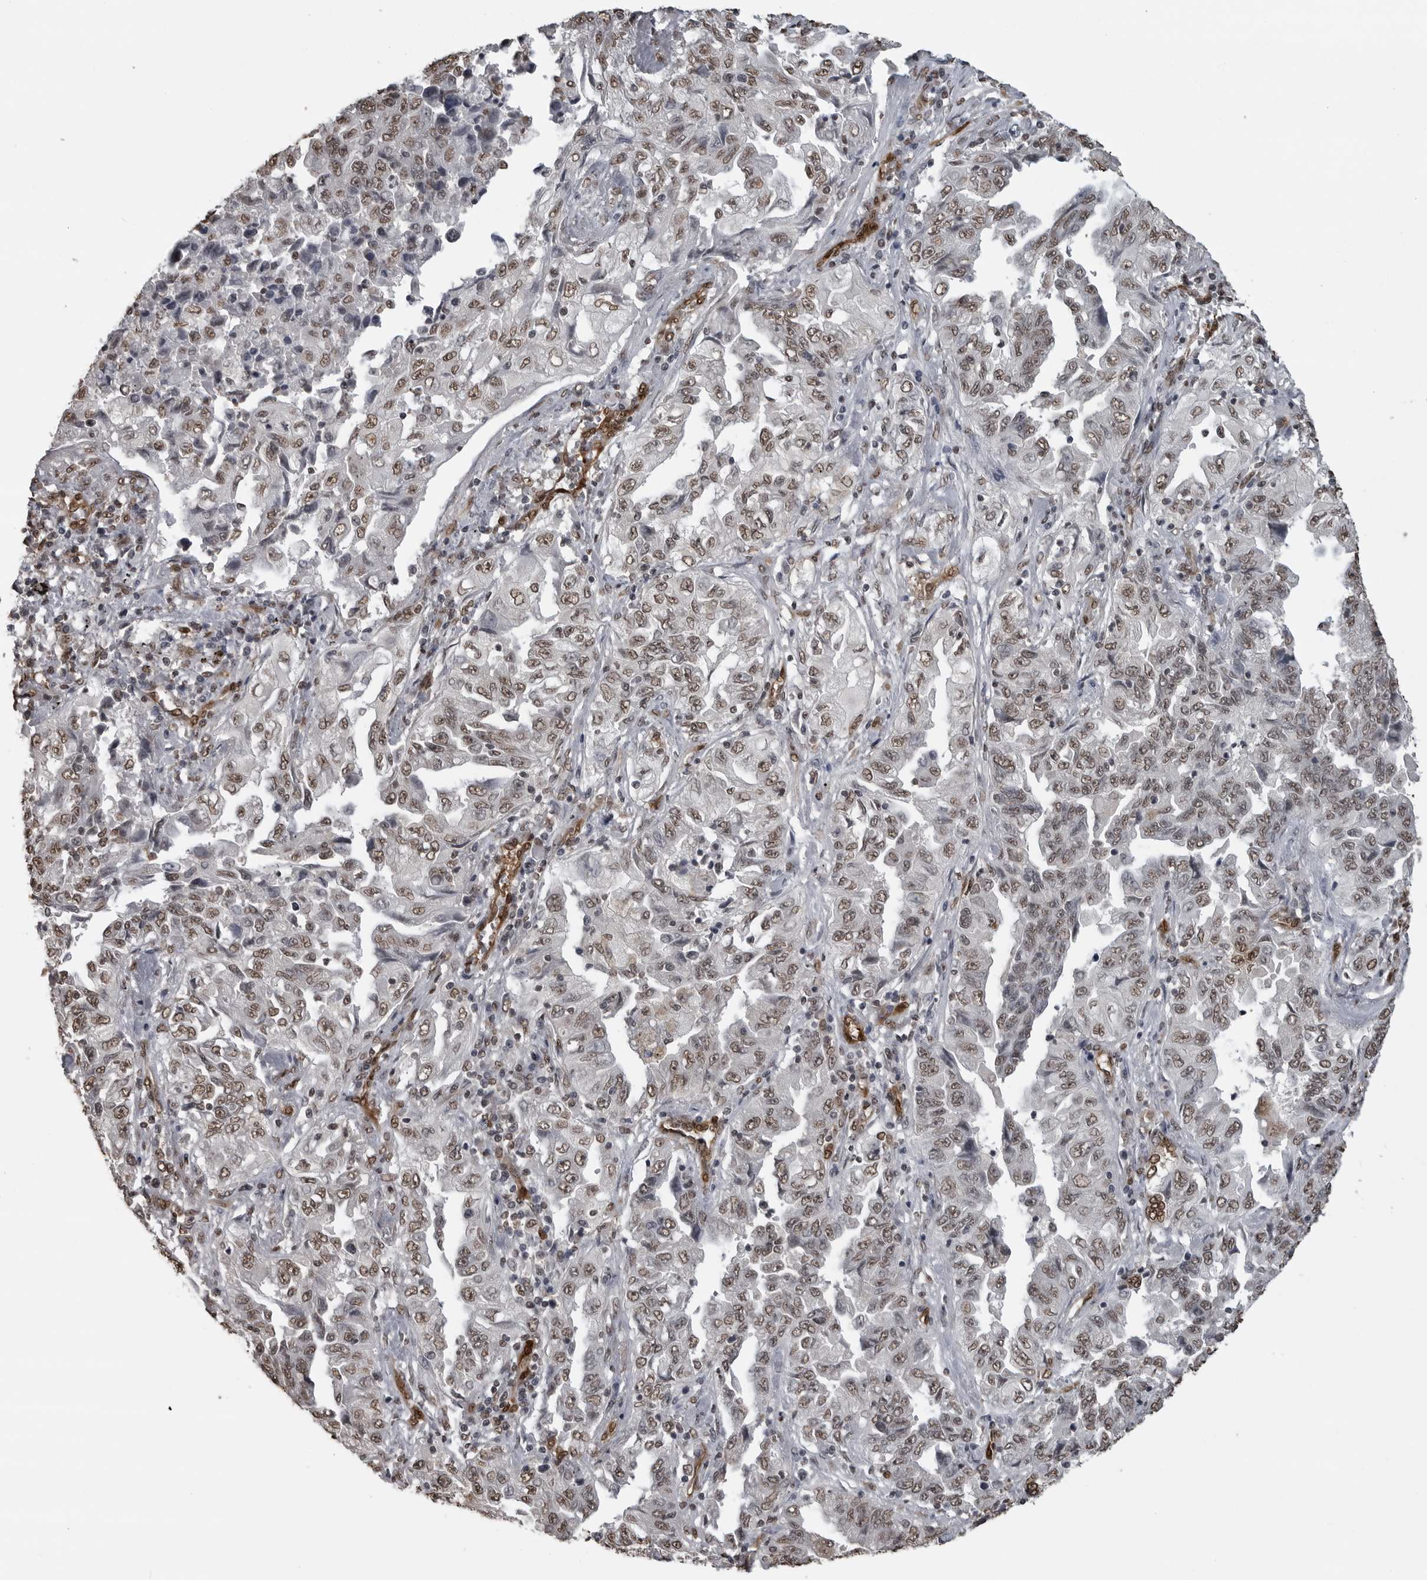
{"staining": {"intensity": "weak", "quantity": ">75%", "location": "nuclear"}, "tissue": "lung cancer", "cell_type": "Tumor cells", "image_type": "cancer", "snomed": [{"axis": "morphology", "description": "Adenocarcinoma, NOS"}, {"axis": "topography", "description": "Lung"}], "caption": "Human lung cancer stained for a protein (brown) shows weak nuclear positive expression in approximately >75% of tumor cells.", "gene": "SMAD2", "patient": {"sex": "female", "age": 51}}